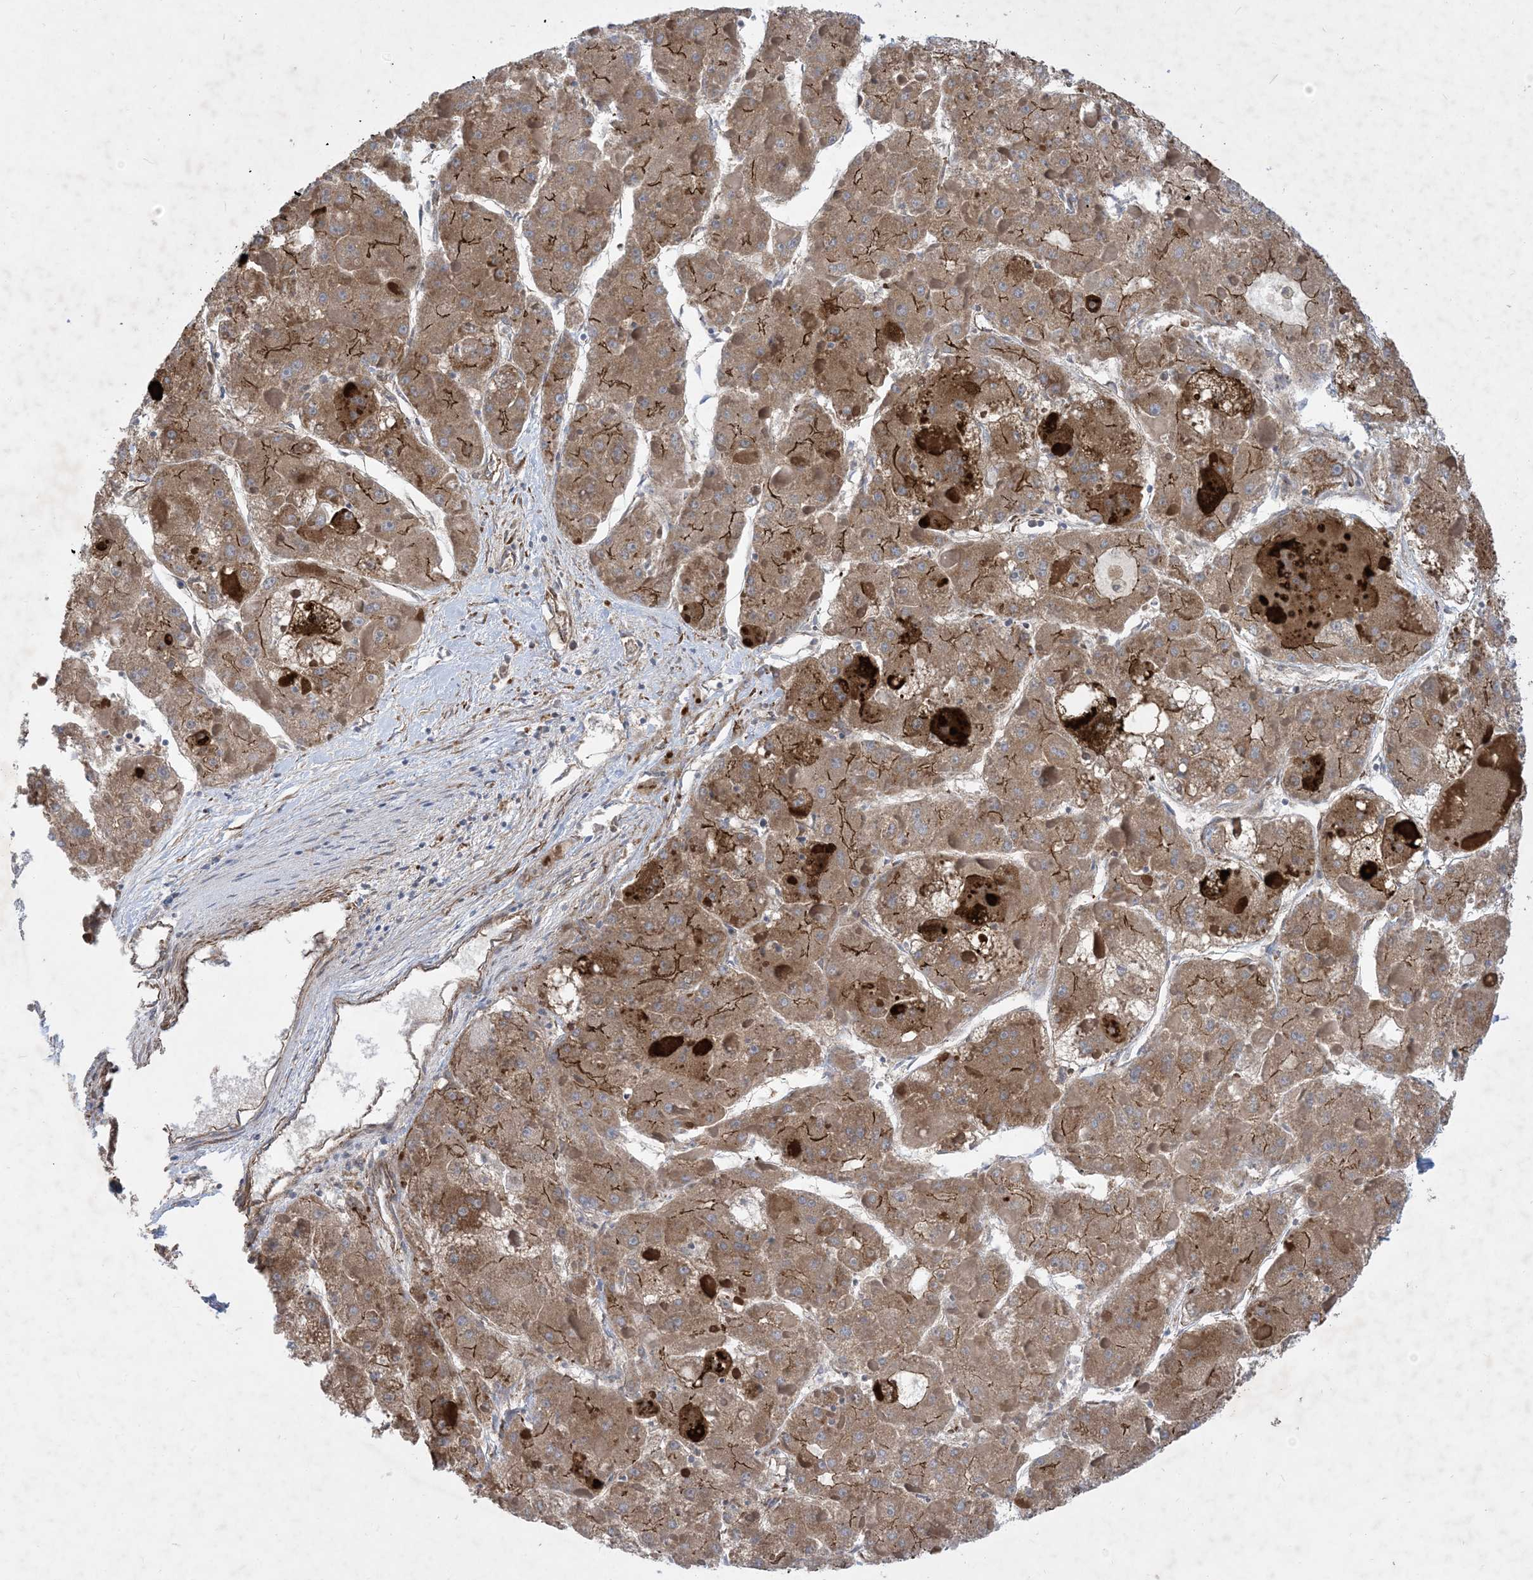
{"staining": {"intensity": "moderate", "quantity": ">75%", "location": "cytoplasmic/membranous"}, "tissue": "liver cancer", "cell_type": "Tumor cells", "image_type": "cancer", "snomed": [{"axis": "morphology", "description": "Carcinoma, Hepatocellular, NOS"}, {"axis": "topography", "description": "Liver"}], "caption": "High-power microscopy captured an immunohistochemistry (IHC) photomicrograph of liver cancer, revealing moderate cytoplasmic/membranous staining in about >75% of tumor cells. Using DAB (3,3'-diaminobenzidine) (brown) and hematoxylin (blue) stains, captured at high magnification using brightfield microscopy.", "gene": "OTOP1", "patient": {"sex": "female", "age": 73}}